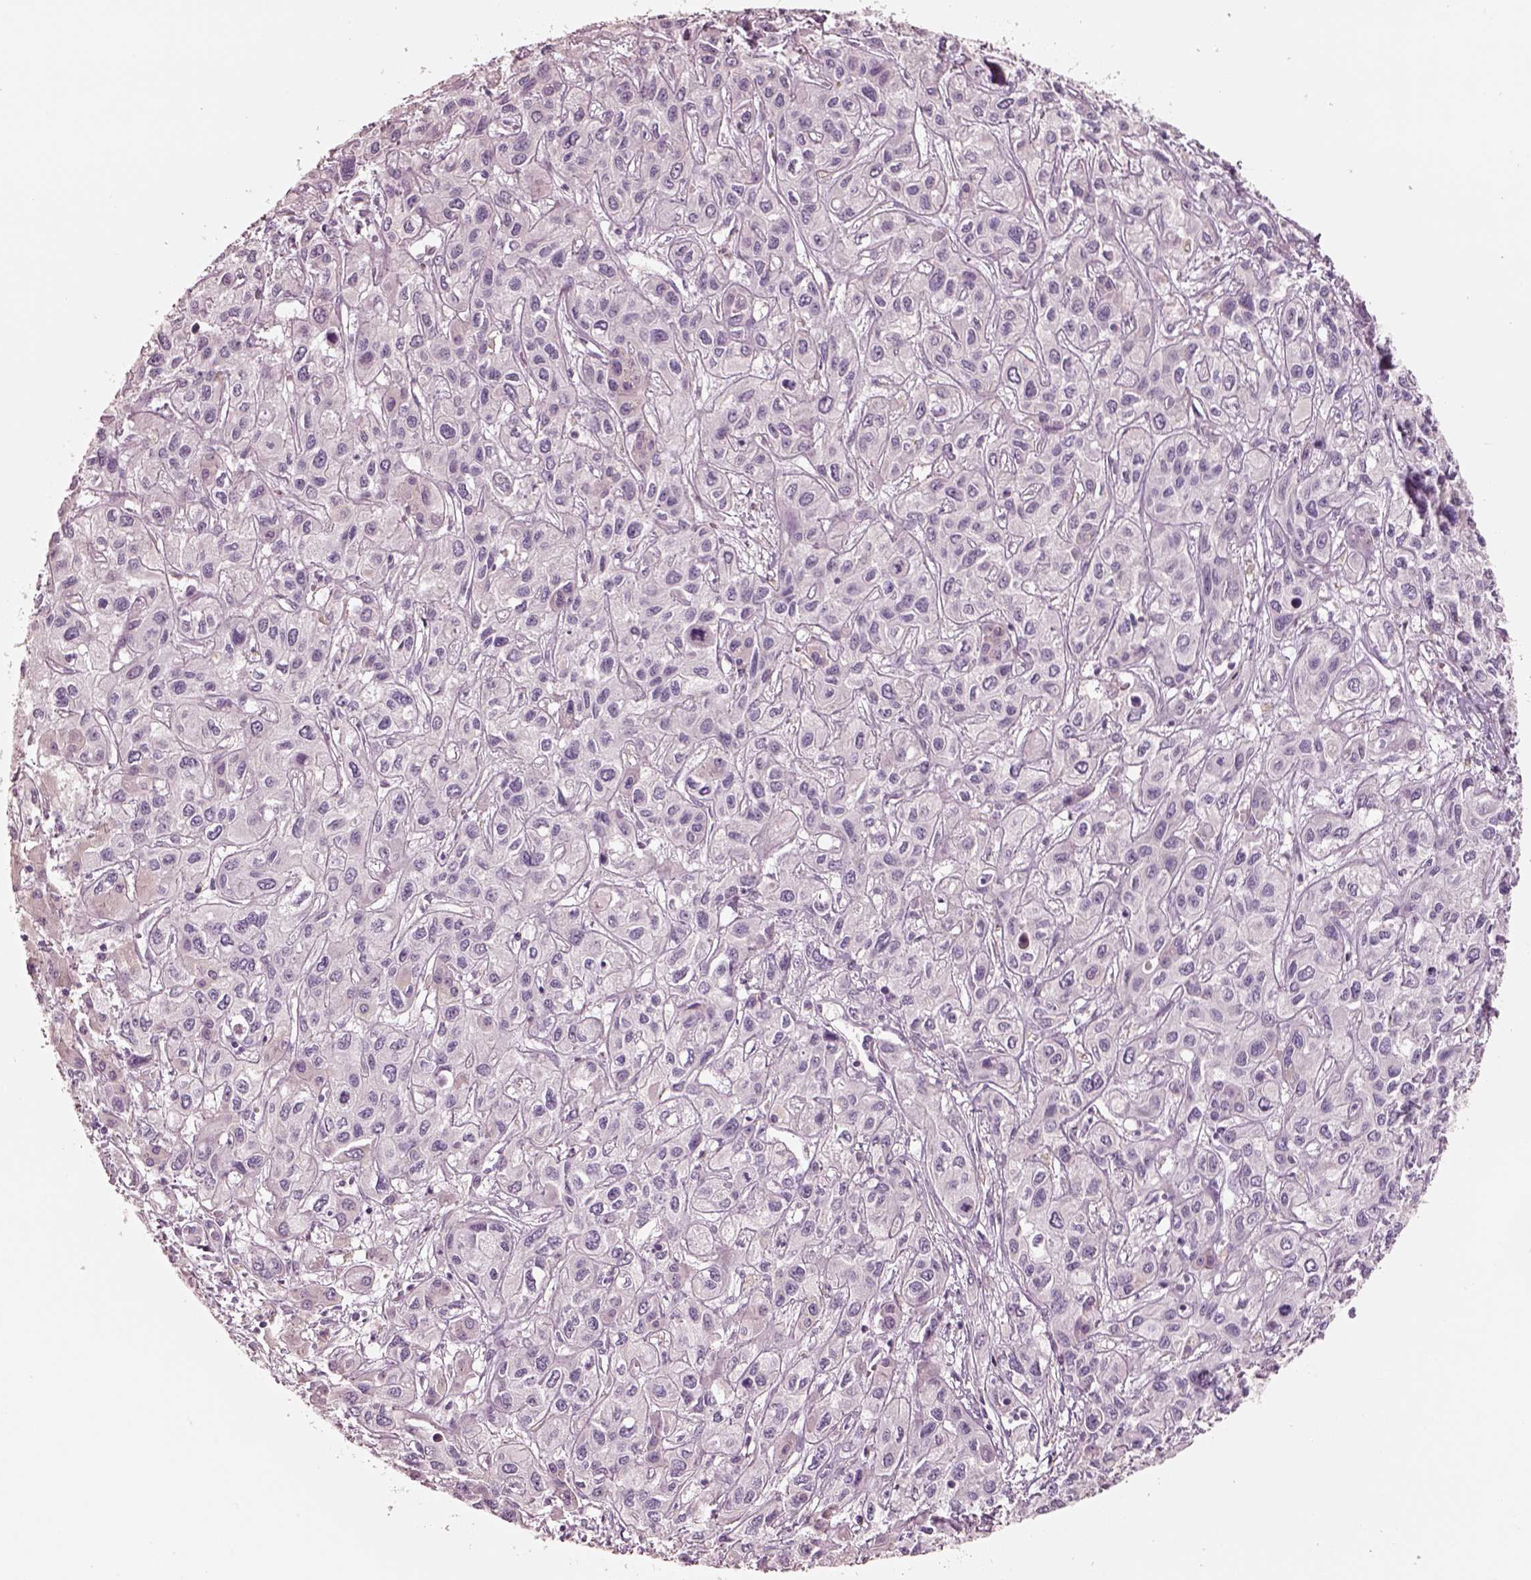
{"staining": {"intensity": "negative", "quantity": "none", "location": "none"}, "tissue": "liver cancer", "cell_type": "Tumor cells", "image_type": "cancer", "snomed": [{"axis": "morphology", "description": "Cholangiocarcinoma"}, {"axis": "topography", "description": "Liver"}], "caption": "High power microscopy photomicrograph of an immunohistochemistry micrograph of liver cholangiocarcinoma, revealing no significant staining in tumor cells.", "gene": "PNOC", "patient": {"sex": "female", "age": 66}}